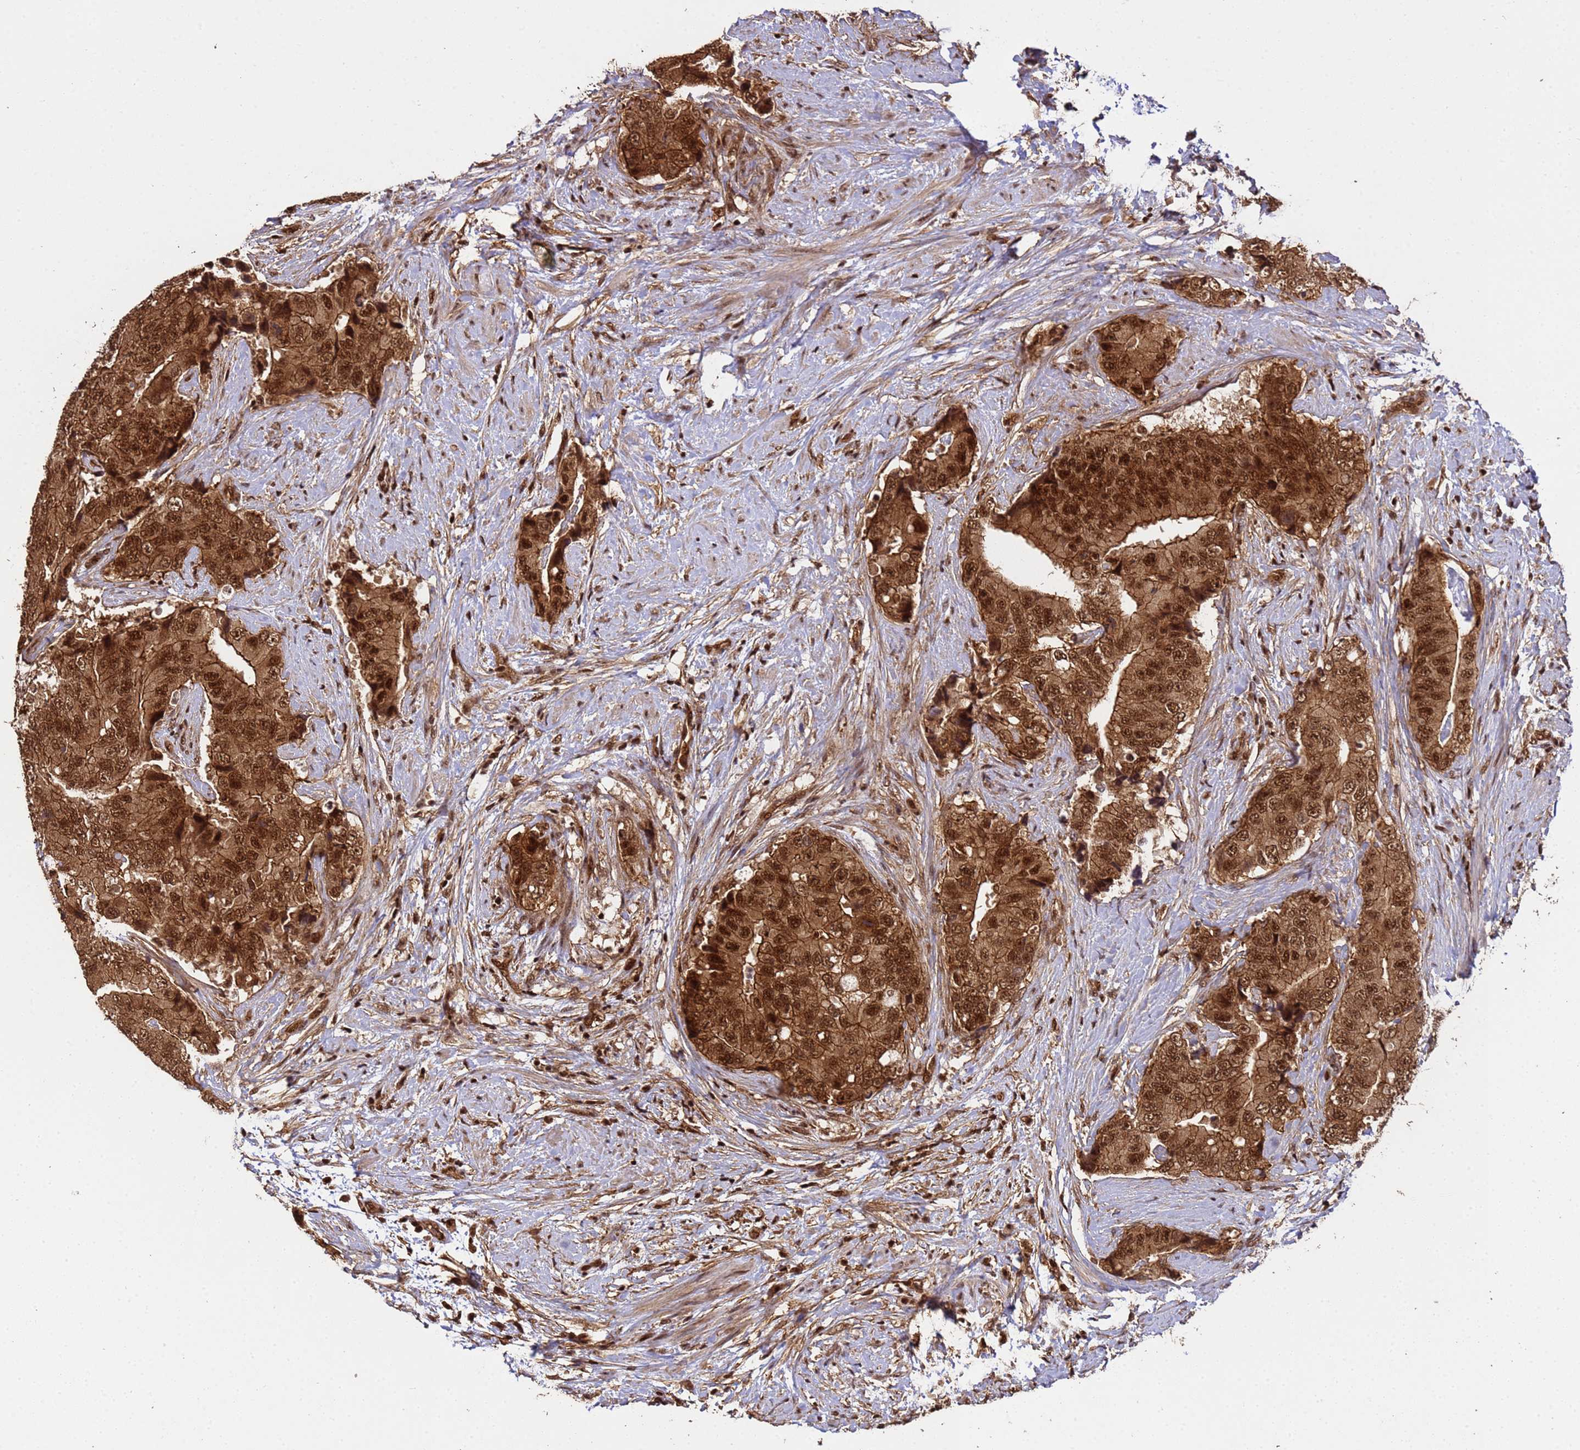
{"staining": {"intensity": "strong", "quantity": ">75%", "location": "cytoplasmic/membranous,nuclear"}, "tissue": "prostate cancer", "cell_type": "Tumor cells", "image_type": "cancer", "snomed": [{"axis": "morphology", "description": "Adenocarcinoma, High grade"}, {"axis": "topography", "description": "Prostate"}], "caption": "A high-resolution photomicrograph shows immunohistochemistry staining of prostate adenocarcinoma (high-grade), which exhibits strong cytoplasmic/membranous and nuclear staining in approximately >75% of tumor cells.", "gene": "SYF2", "patient": {"sex": "male", "age": 70}}